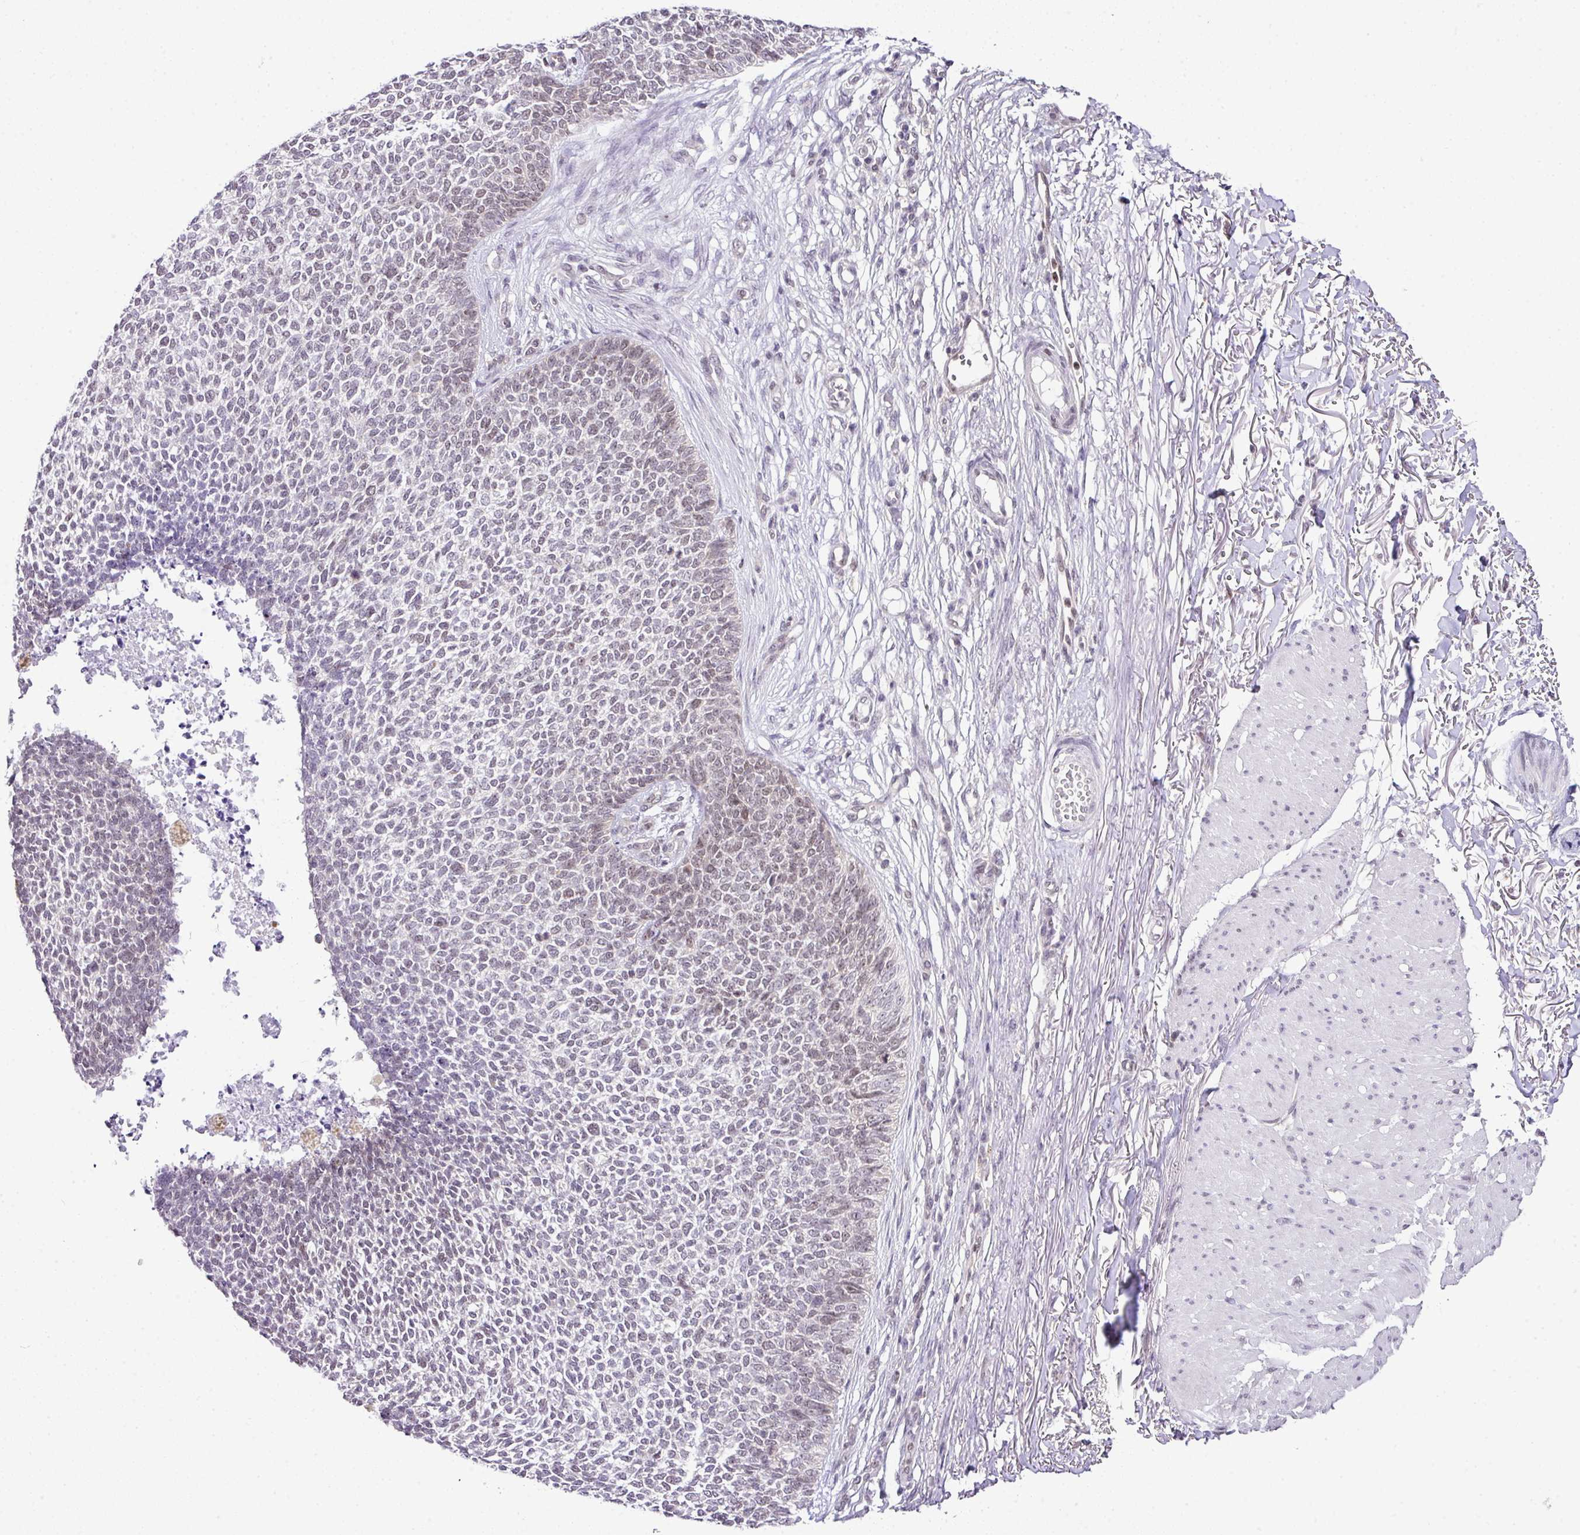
{"staining": {"intensity": "weak", "quantity": "<25%", "location": "nuclear"}, "tissue": "skin cancer", "cell_type": "Tumor cells", "image_type": "cancer", "snomed": [{"axis": "morphology", "description": "Basal cell carcinoma"}, {"axis": "topography", "description": "Skin"}], "caption": "This is a image of IHC staining of skin basal cell carcinoma, which shows no expression in tumor cells.", "gene": "FAM32A", "patient": {"sex": "female", "age": 84}}